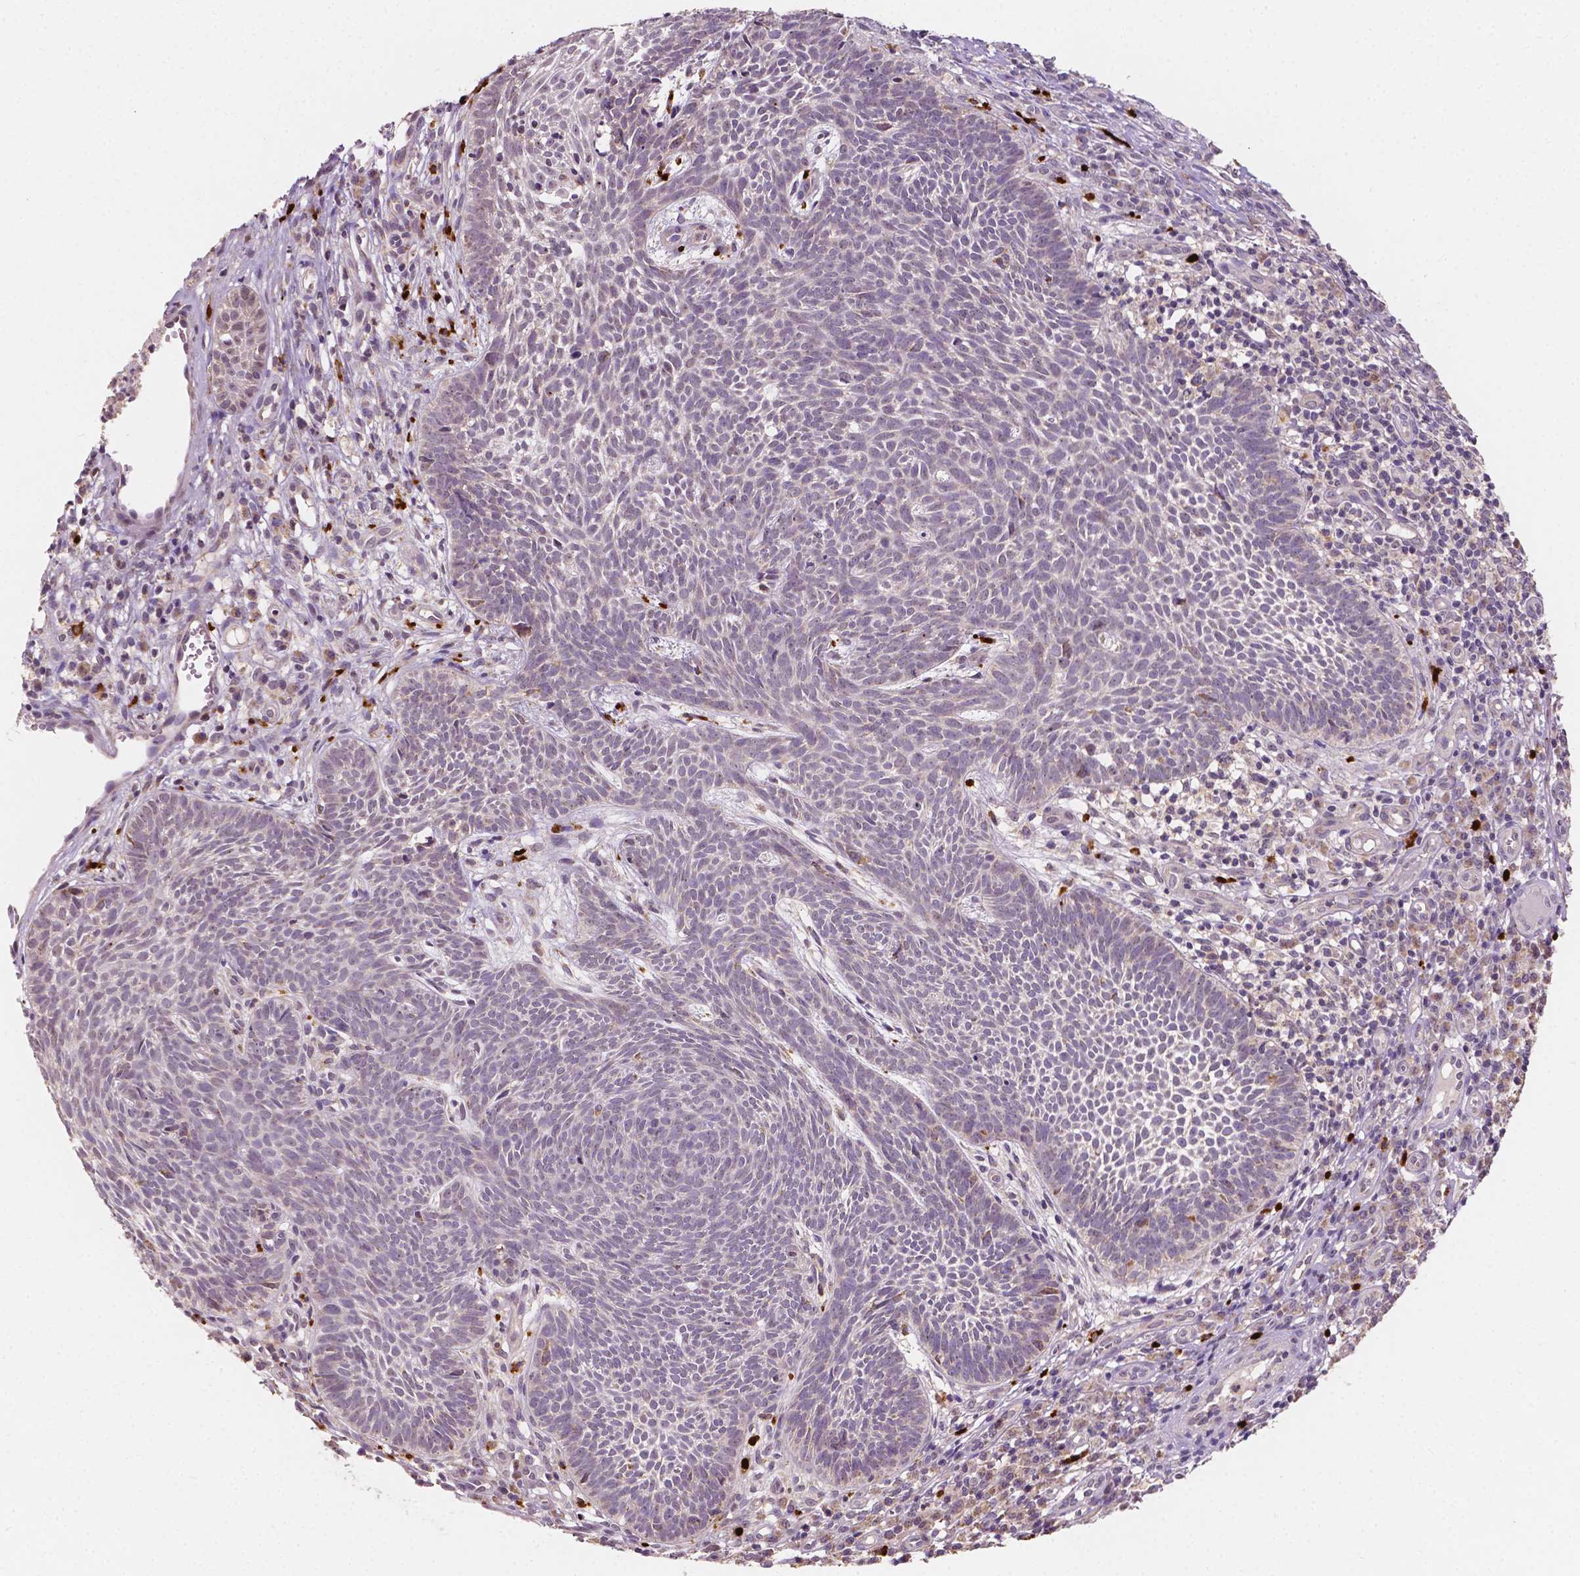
{"staining": {"intensity": "negative", "quantity": "none", "location": "none"}, "tissue": "skin cancer", "cell_type": "Tumor cells", "image_type": "cancer", "snomed": [{"axis": "morphology", "description": "Basal cell carcinoma"}, {"axis": "topography", "description": "Skin"}], "caption": "The immunohistochemistry (IHC) image has no significant staining in tumor cells of basal cell carcinoma (skin) tissue.", "gene": "SIRT2", "patient": {"sex": "male", "age": 59}}